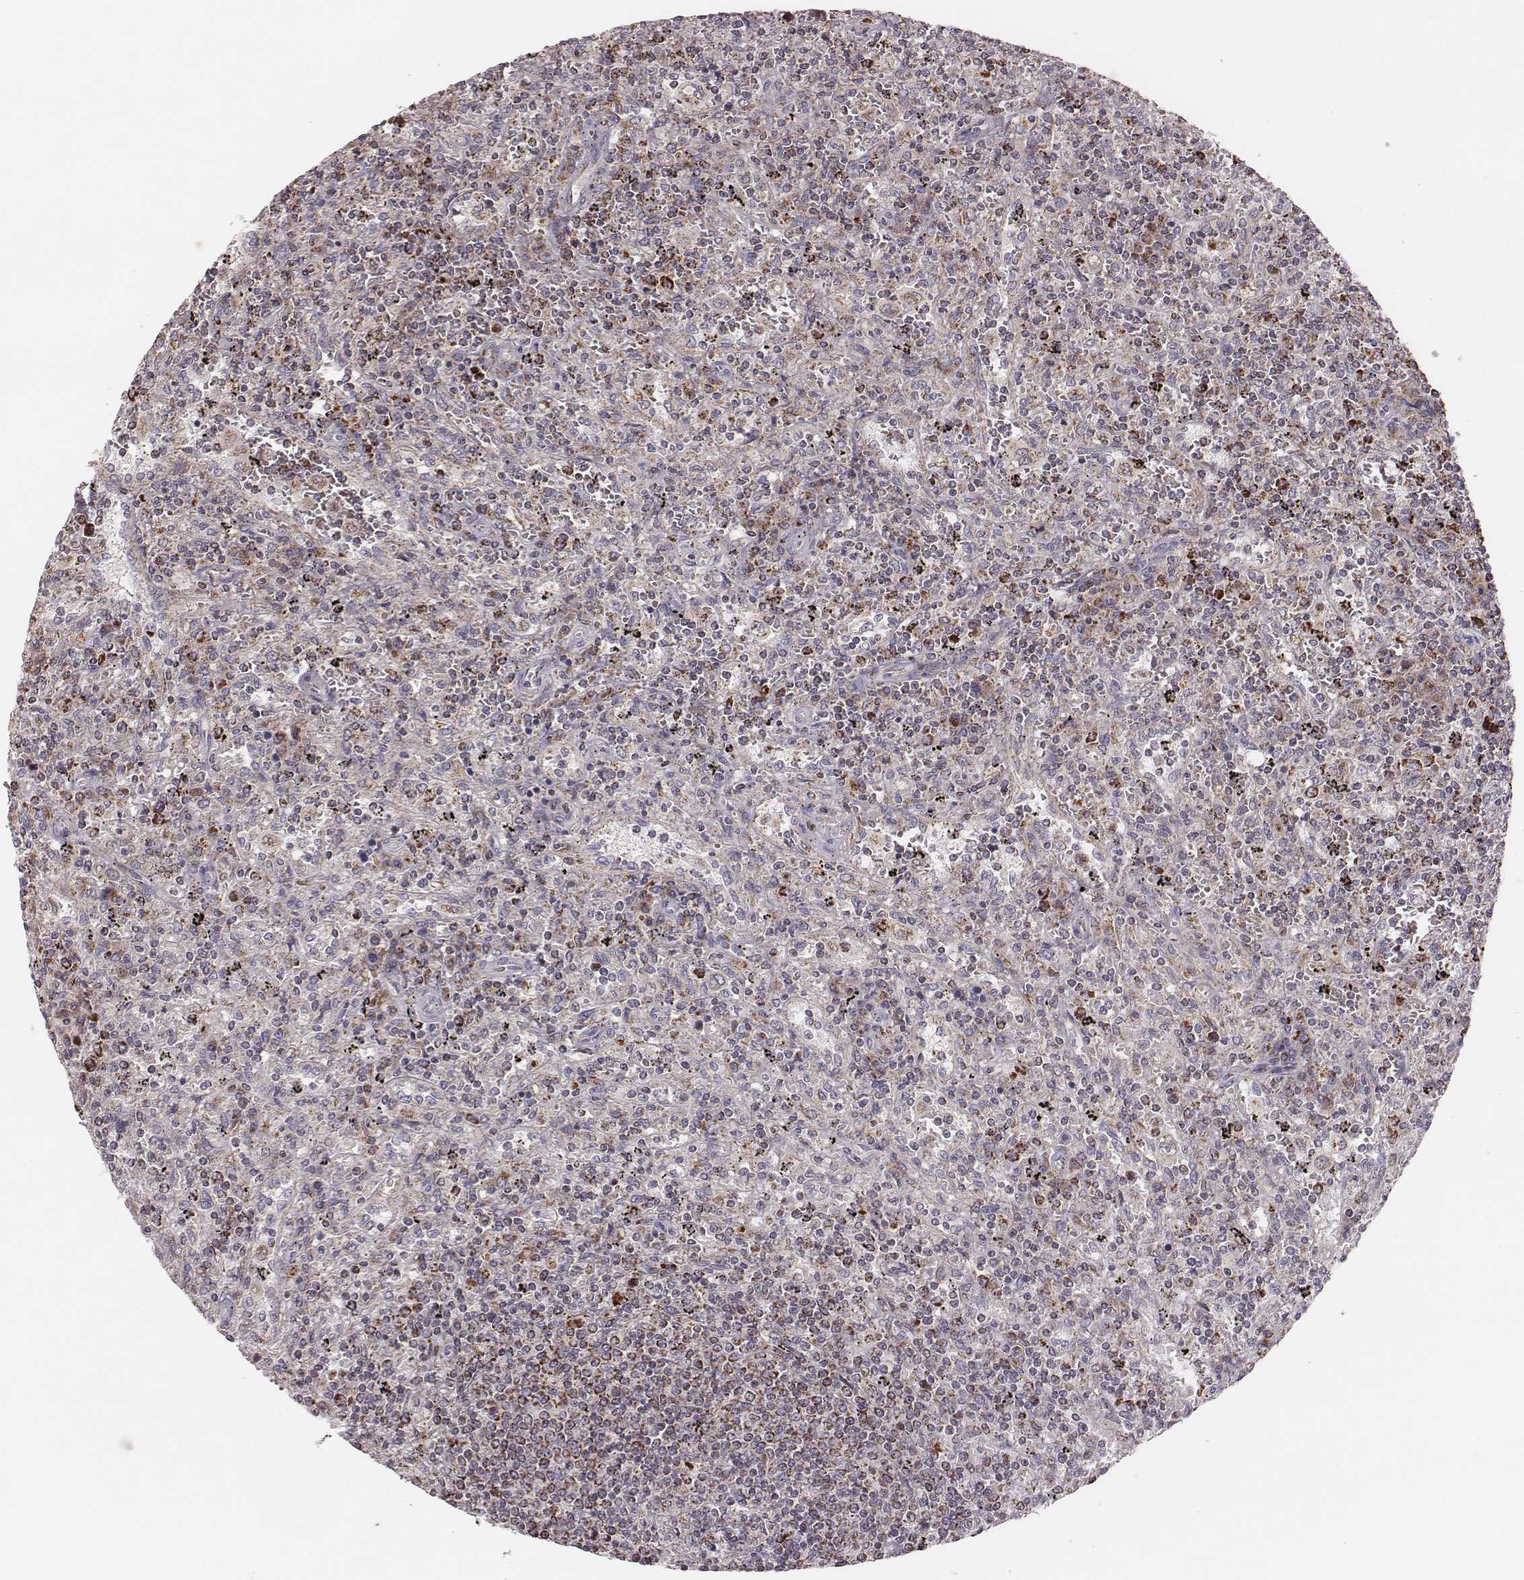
{"staining": {"intensity": "strong", "quantity": "25%-75%", "location": "cytoplasmic/membranous"}, "tissue": "lymphoma", "cell_type": "Tumor cells", "image_type": "cancer", "snomed": [{"axis": "morphology", "description": "Malignant lymphoma, non-Hodgkin's type, Low grade"}, {"axis": "topography", "description": "Spleen"}], "caption": "Immunohistochemistry (DAB (3,3'-diaminobenzidine)) staining of human low-grade malignant lymphoma, non-Hodgkin's type displays strong cytoplasmic/membranous protein expression in about 25%-75% of tumor cells.", "gene": "TUFM", "patient": {"sex": "male", "age": 62}}